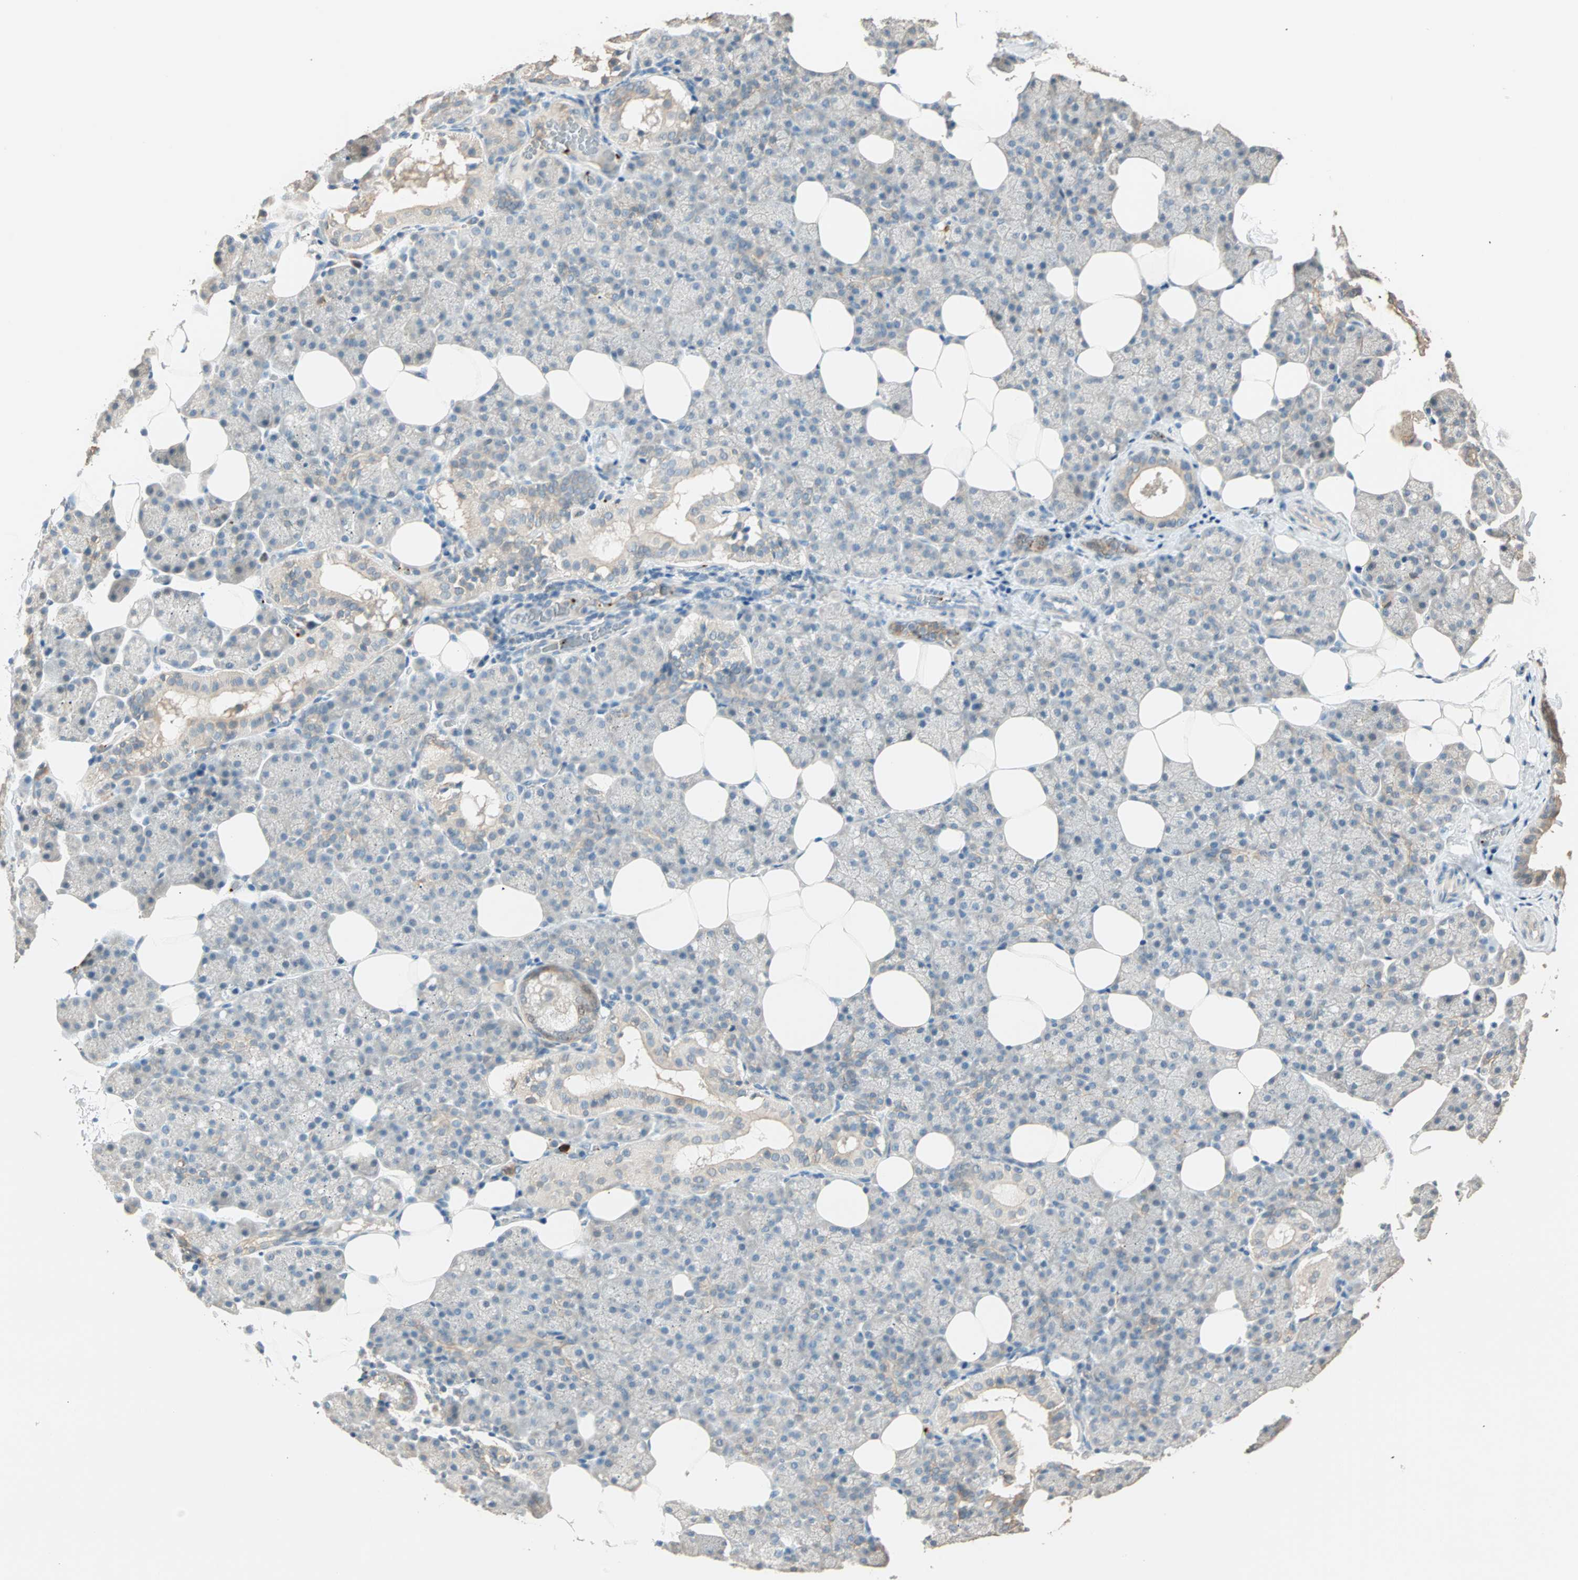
{"staining": {"intensity": "weak", "quantity": "<25%", "location": "cytoplasmic/membranous"}, "tissue": "salivary gland", "cell_type": "Glandular cells", "image_type": "normal", "snomed": [{"axis": "morphology", "description": "Normal tissue, NOS"}, {"axis": "topography", "description": "Lymph node"}, {"axis": "topography", "description": "Salivary gland"}], "caption": "DAB immunohistochemical staining of benign salivary gland demonstrates no significant expression in glandular cells. (DAB (3,3'-diaminobenzidine) immunohistochemistry (IHC) with hematoxylin counter stain).", "gene": "RAD18", "patient": {"sex": "male", "age": 8}}